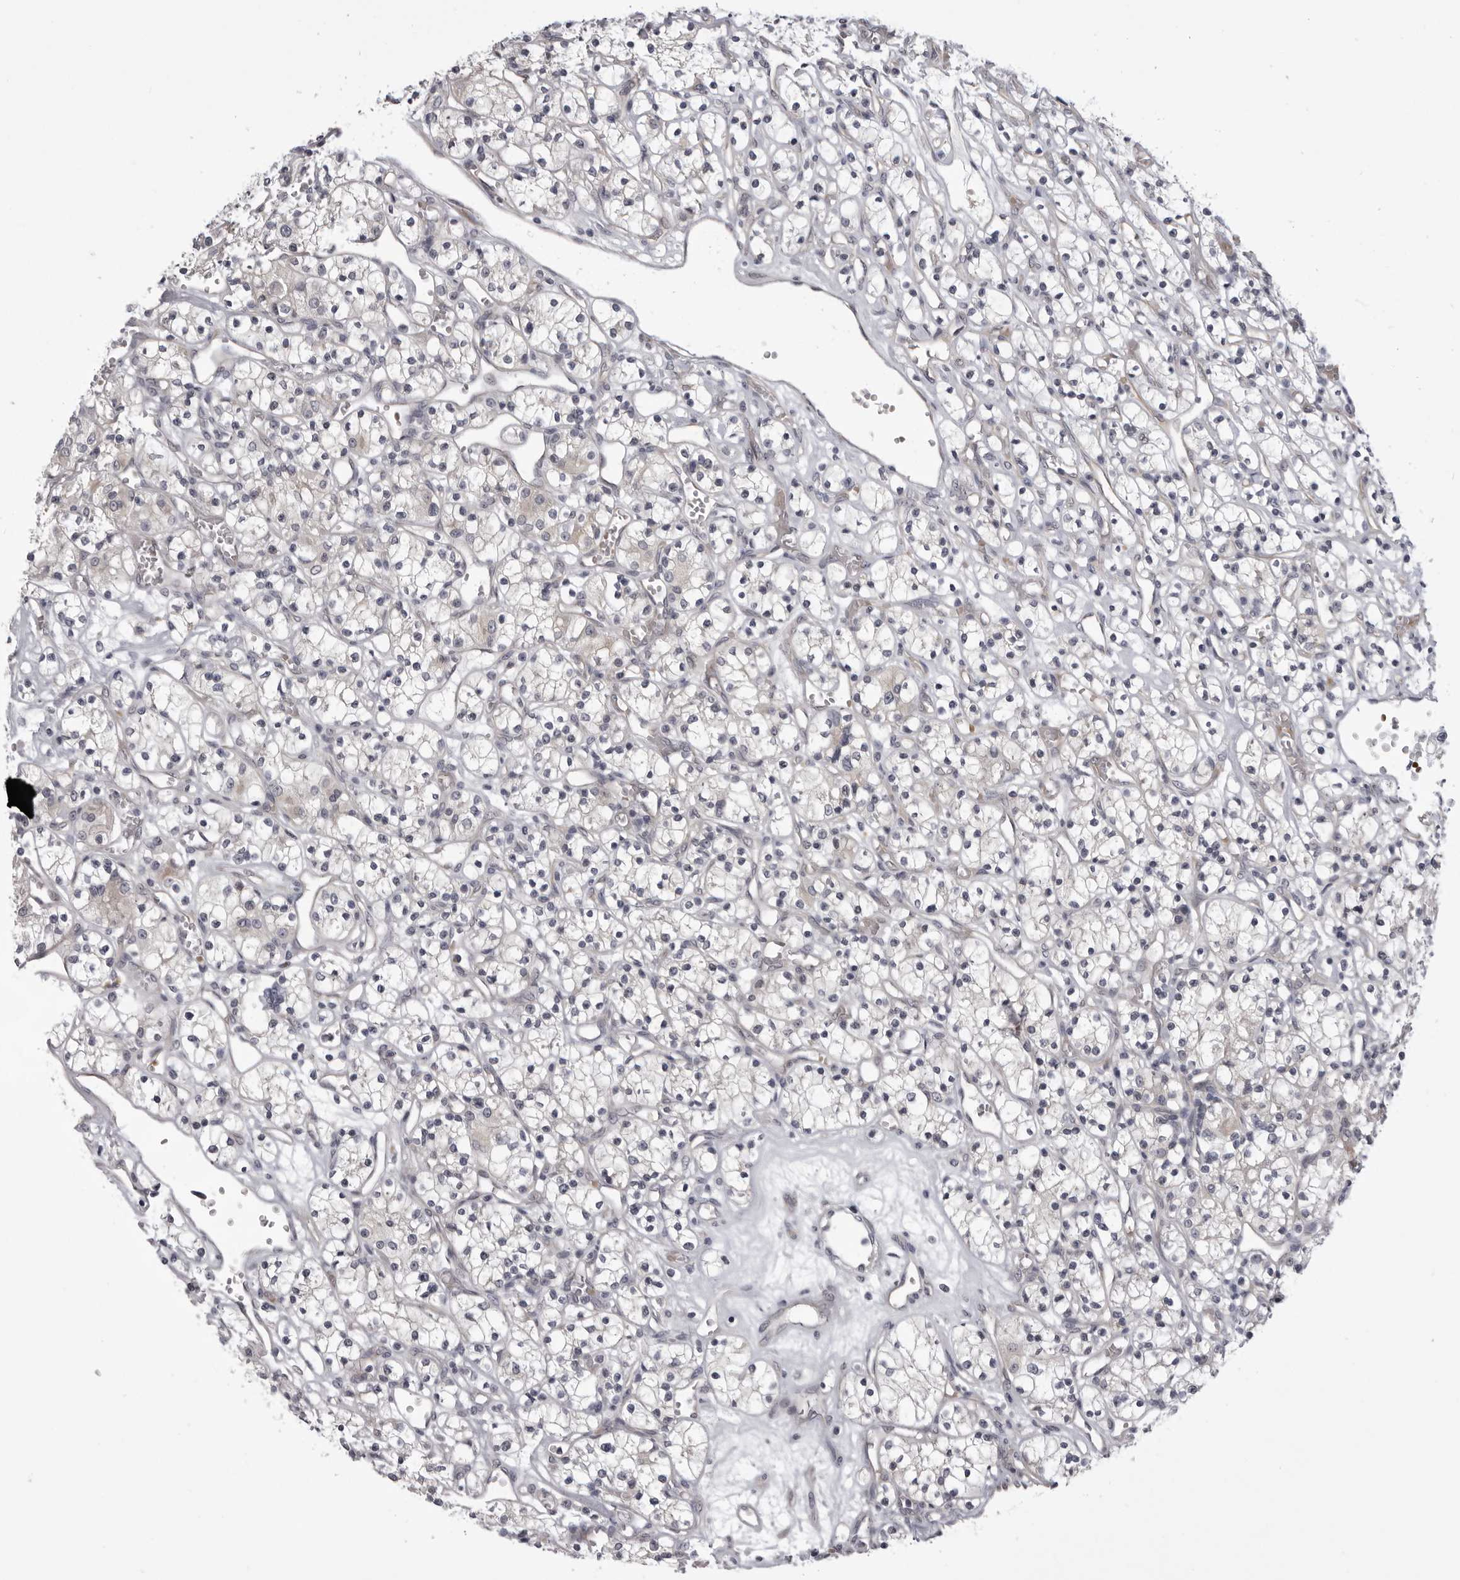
{"staining": {"intensity": "negative", "quantity": "none", "location": "none"}, "tissue": "renal cancer", "cell_type": "Tumor cells", "image_type": "cancer", "snomed": [{"axis": "morphology", "description": "Adenocarcinoma, NOS"}, {"axis": "topography", "description": "Kidney"}], "caption": "An IHC micrograph of renal cancer is shown. There is no staining in tumor cells of renal cancer.", "gene": "EPHA10", "patient": {"sex": "female", "age": 59}}